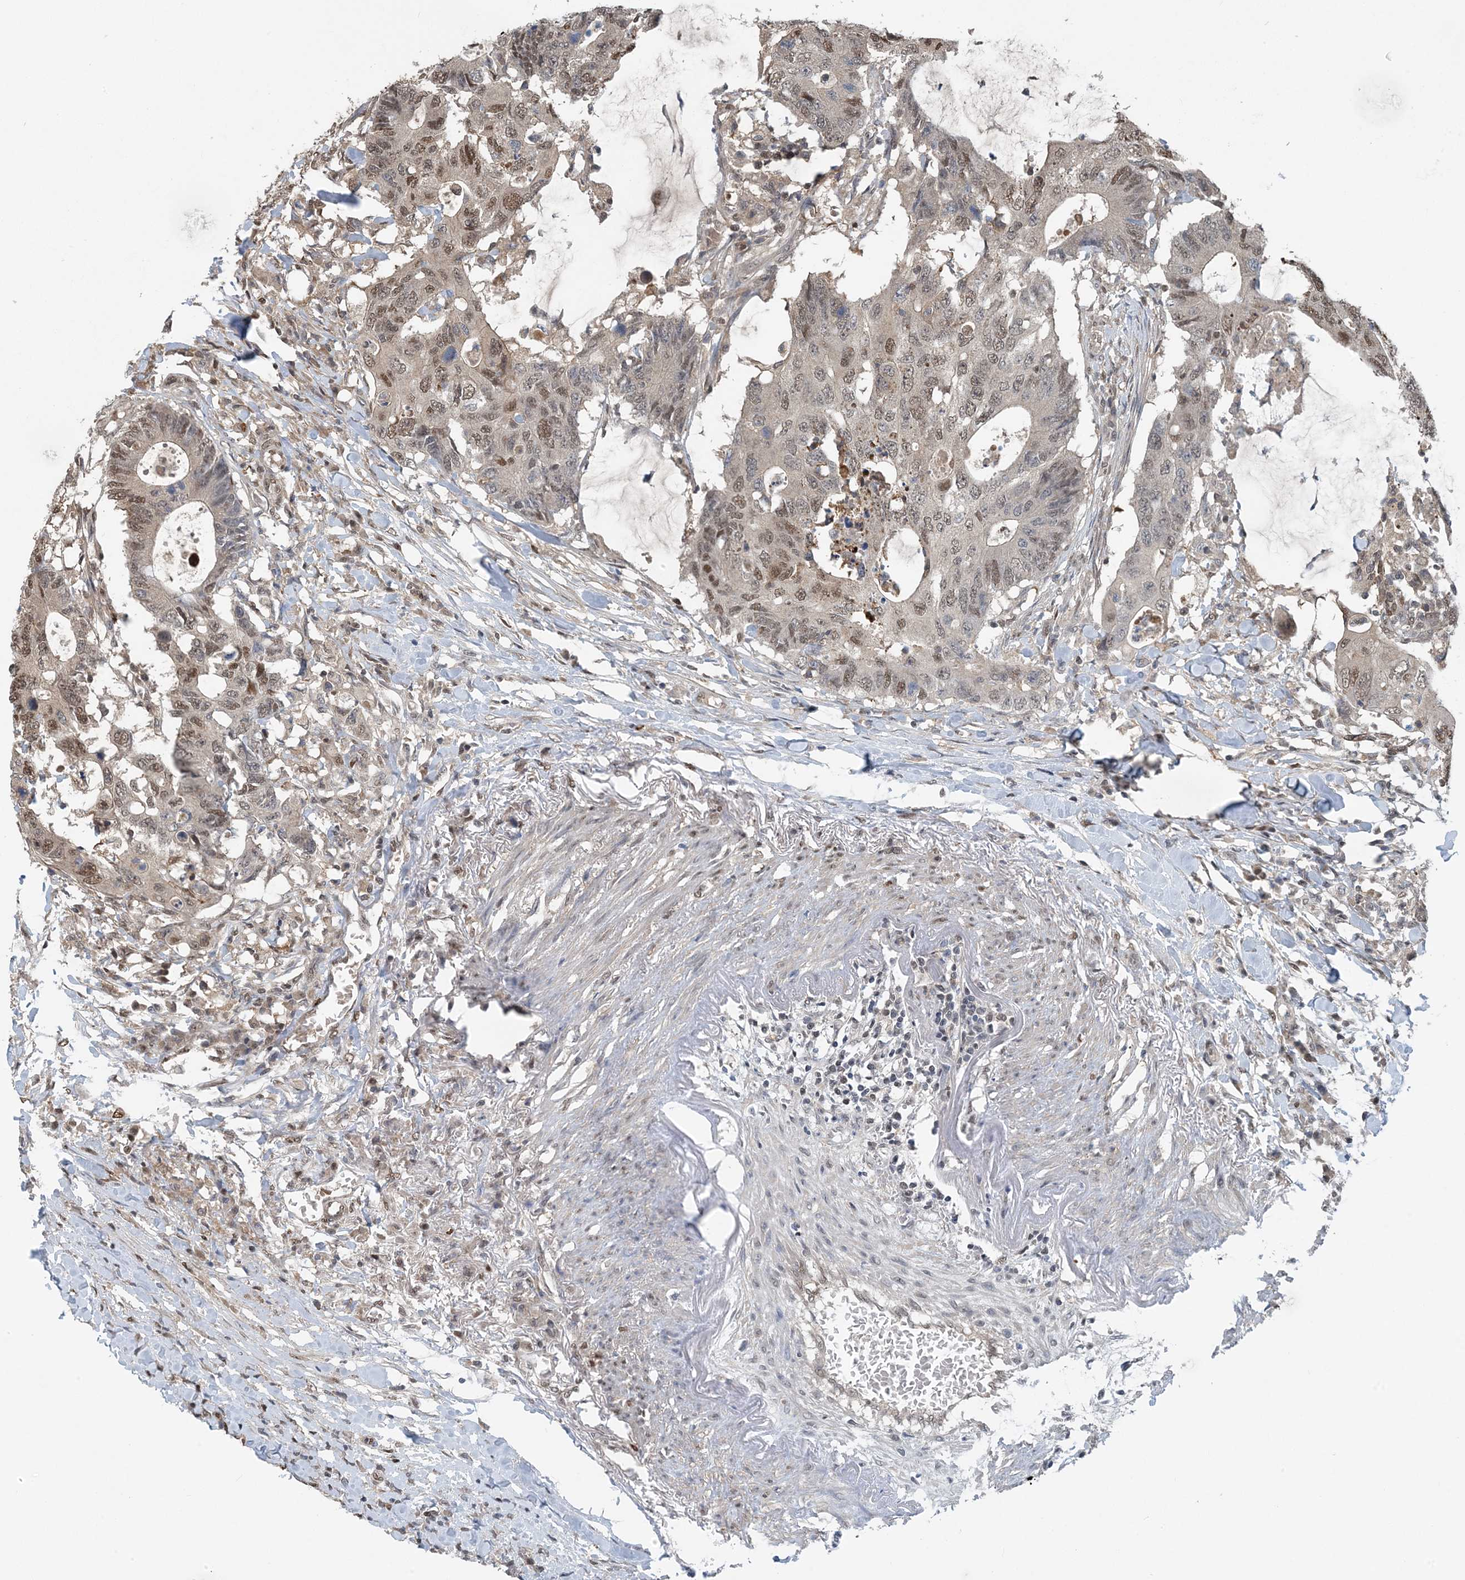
{"staining": {"intensity": "moderate", "quantity": ">75%", "location": "nuclear"}, "tissue": "colorectal cancer", "cell_type": "Tumor cells", "image_type": "cancer", "snomed": [{"axis": "morphology", "description": "Adenocarcinoma, NOS"}, {"axis": "topography", "description": "Colon"}], "caption": "Protein staining exhibits moderate nuclear positivity in approximately >75% of tumor cells in adenocarcinoma (colorectal).", "gene": "HIKESHI", "patient": {"sex": "male", "age": 71}}